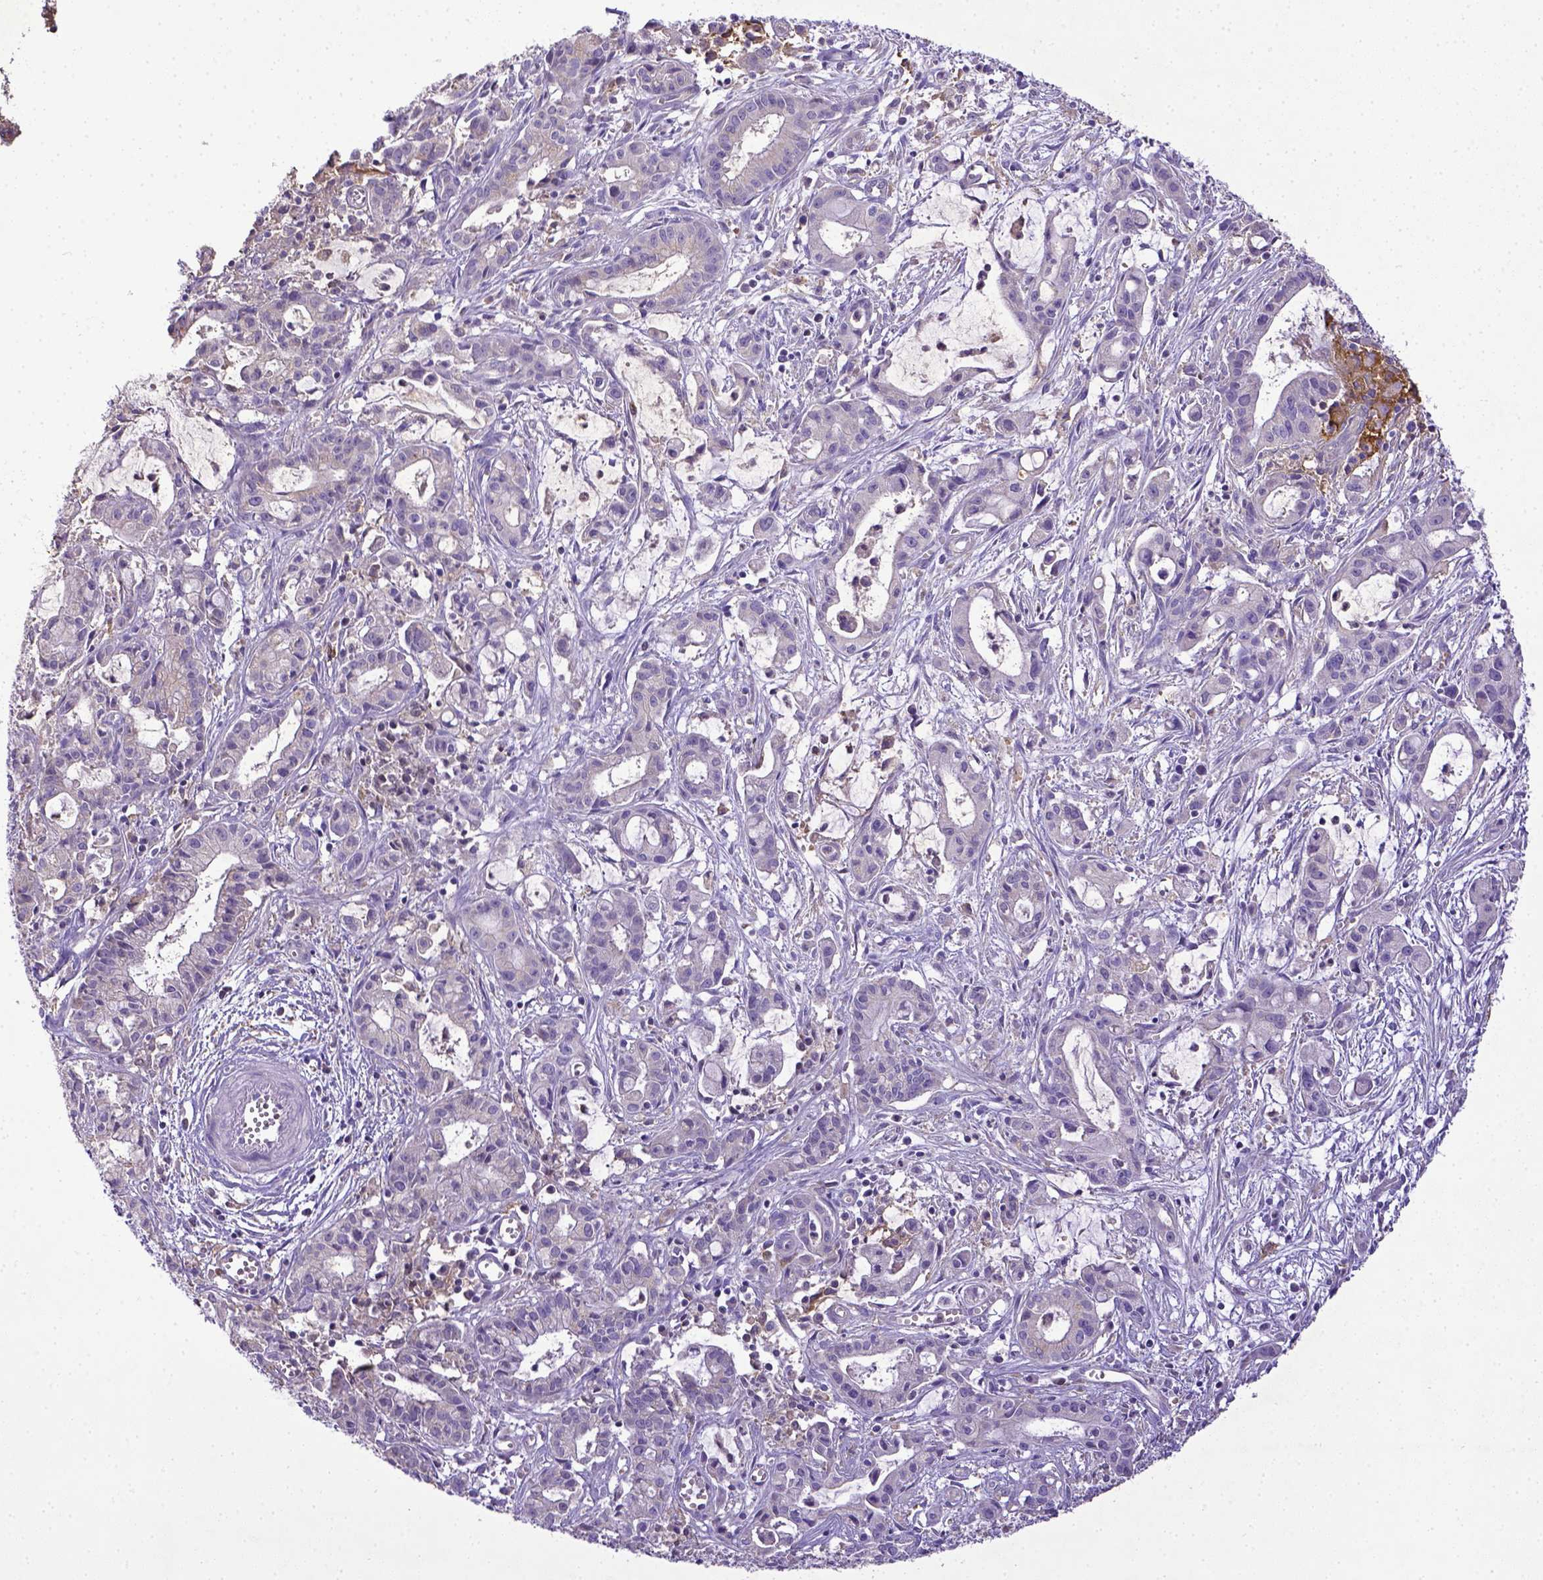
{"staining": {"intensity": "negative", "quantity": "none", "location": "none"}, "tissue": "pancreatic cancer", "cell_type": "Tumor cells", "image_type": "cancer", "snomed": [{"axis": "morphology", "description": "Adenocarcinoma, NOS"}, {"axis": "topography", "description": "Pancreas"}], "caption": "Immunohistochemistry photomicrograph of neoplastic tissue: adenocarcinoma (pancreatic) stained with DAB exhibits no significant protein staining in tumor cells. (DAB (3,3'-diaminobenzidine) immunohistochemistry visualized using brightfield microscopy, high magnification).", "gene": "CD40", "patient": {"sex": "male", "age": 48}}